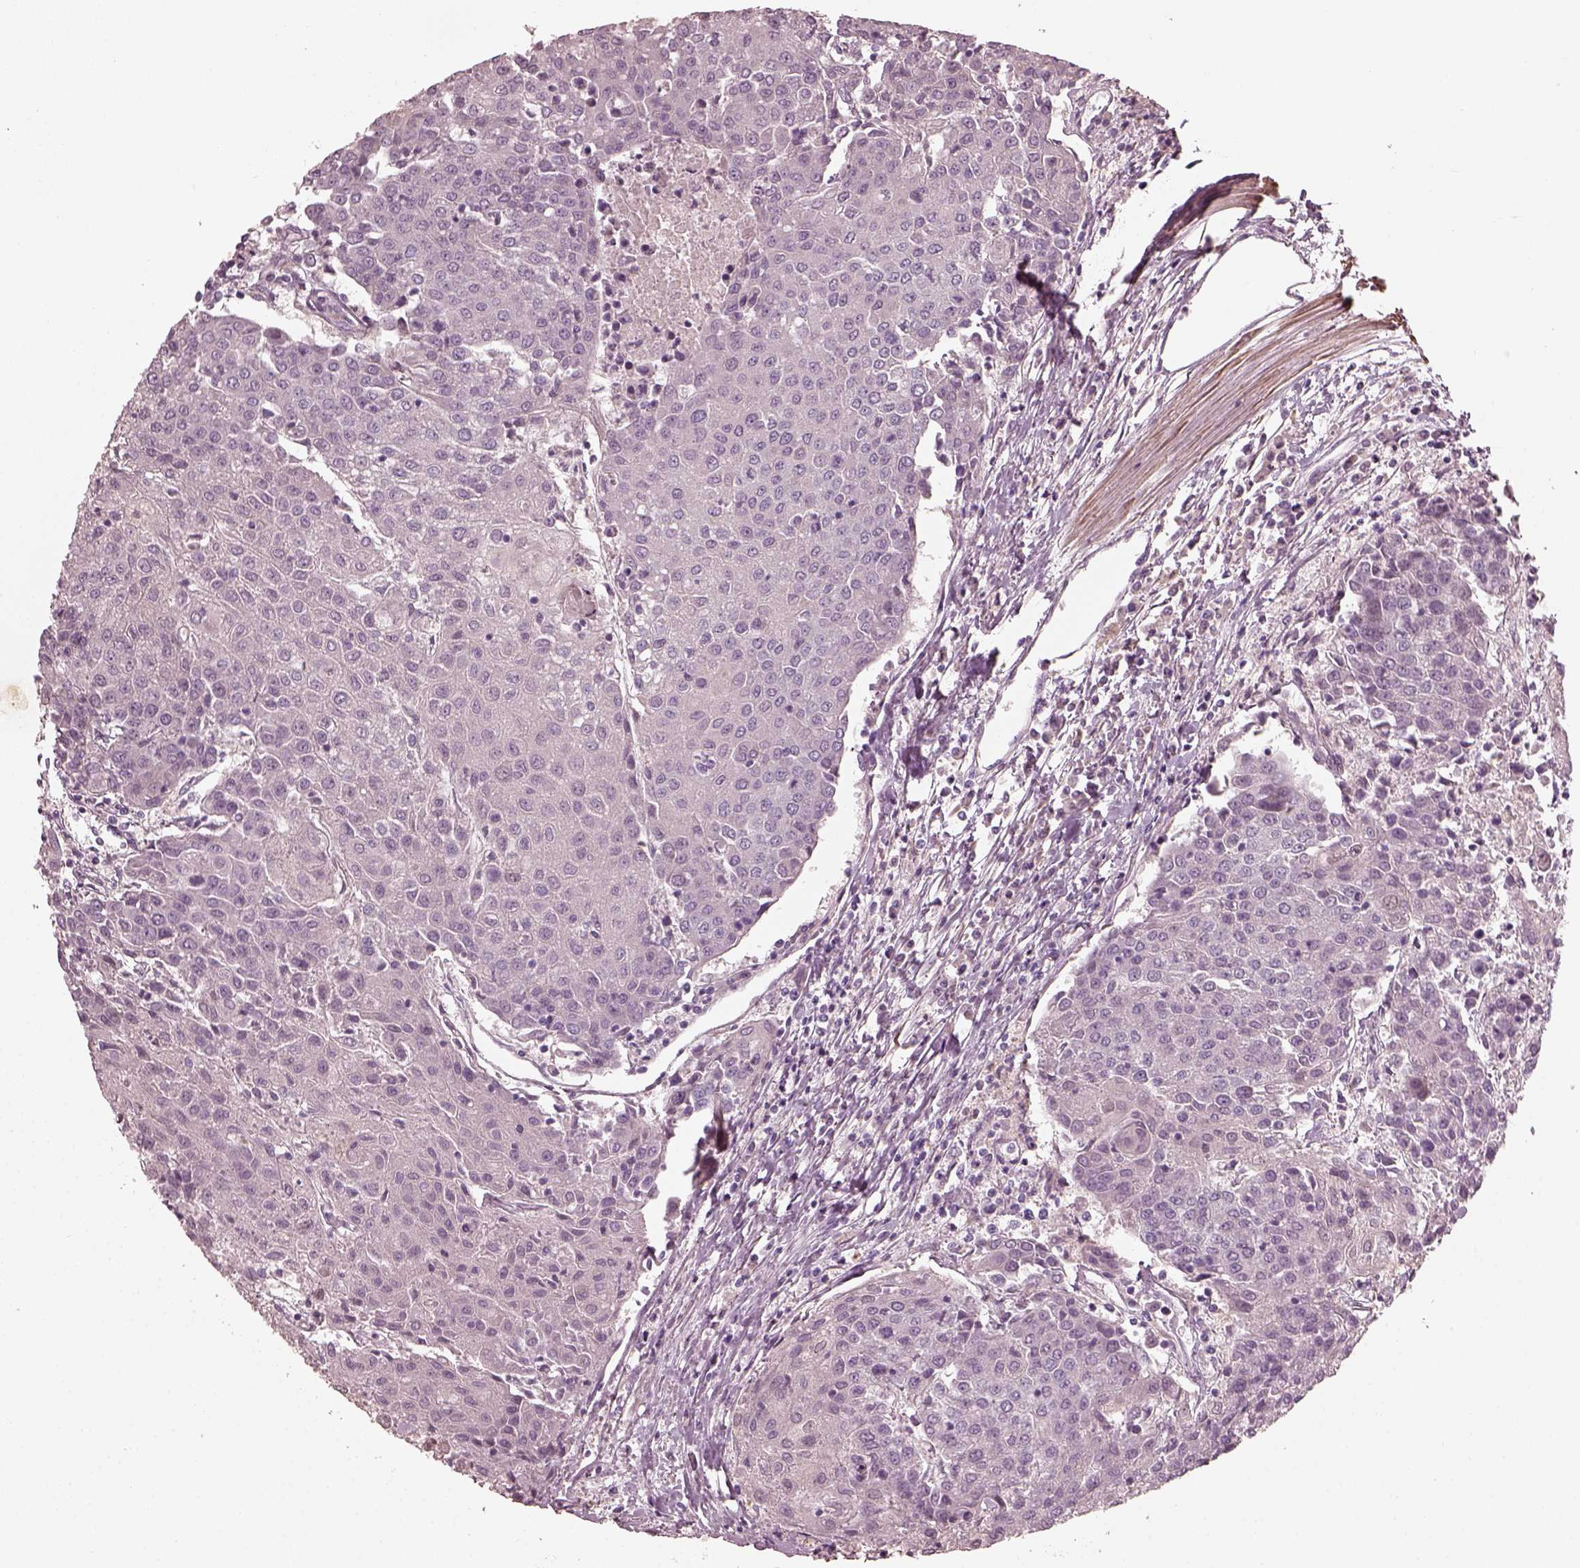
{"staining": {"intensity": "negative", "quantity": "none", "location": "none"}, "tissue": "urothelial cancer", "cell_type": "Tumor cells", "image_type": "cancer", "snomed": [{"axis": "morphology", "description": "Urothelial carcinoma, High grade"}, {"axis": "topography", "description": "Urinary bladder"}], "caption": "Histopathology image shows no significant protein staining in tumor cells of urothelial cancer.", "gene": "OPTC", "patient": {"sex": "female", "age": 85}}